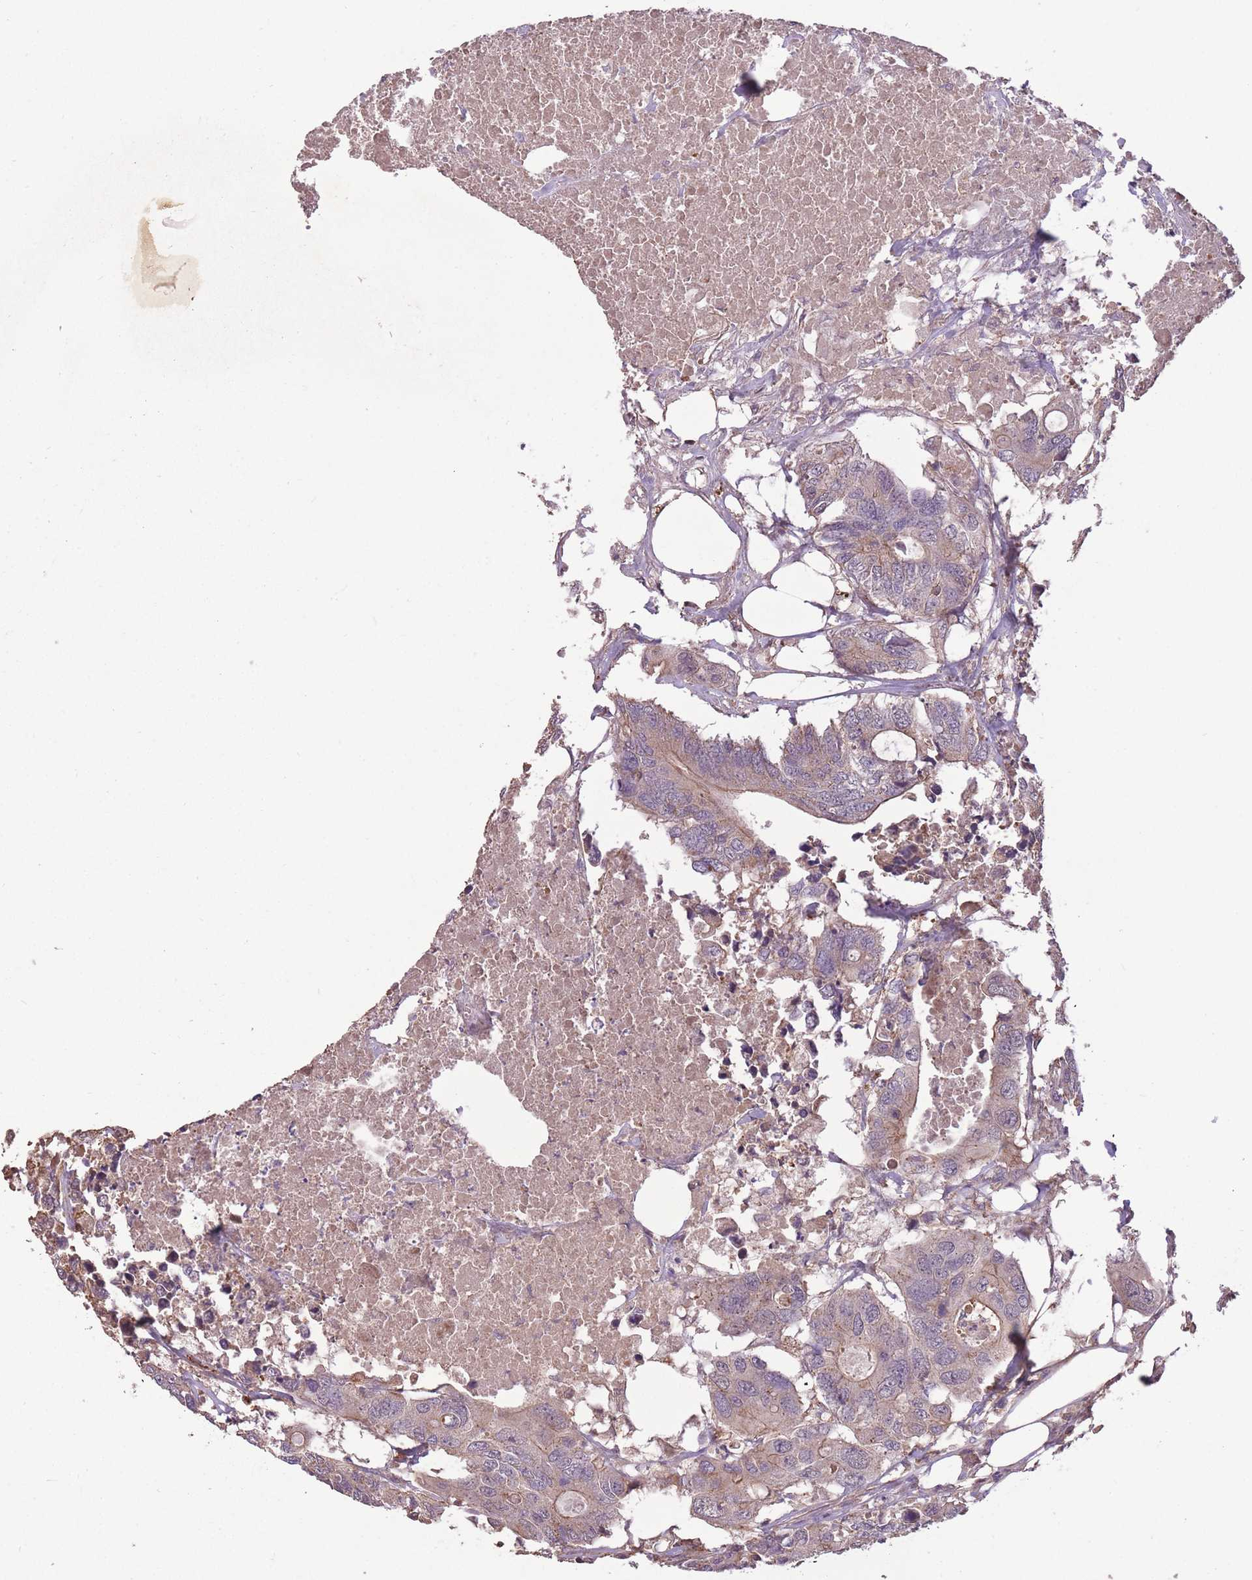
{"staining": {"intensity": "weak", "quantity": "25%-75%", "location": "cytoplasmic/membranous"}, "tissue": "colorectal cancer", "cell_type": "Tumor cells", "image_type": "cancer", "snomed": [{"axis": "morphology", "description": "Adenocarcinoma, NOS"}, {"axis": "topography", "description": "Colon"}], "caption": "An image of human colorectal adenocarcinoma stained for a protein displays weak cytoplasmic/membranous brown staining in tumor cells.", "gene": "POLR3F", "patient": {"sex": "male", "age": 71}}